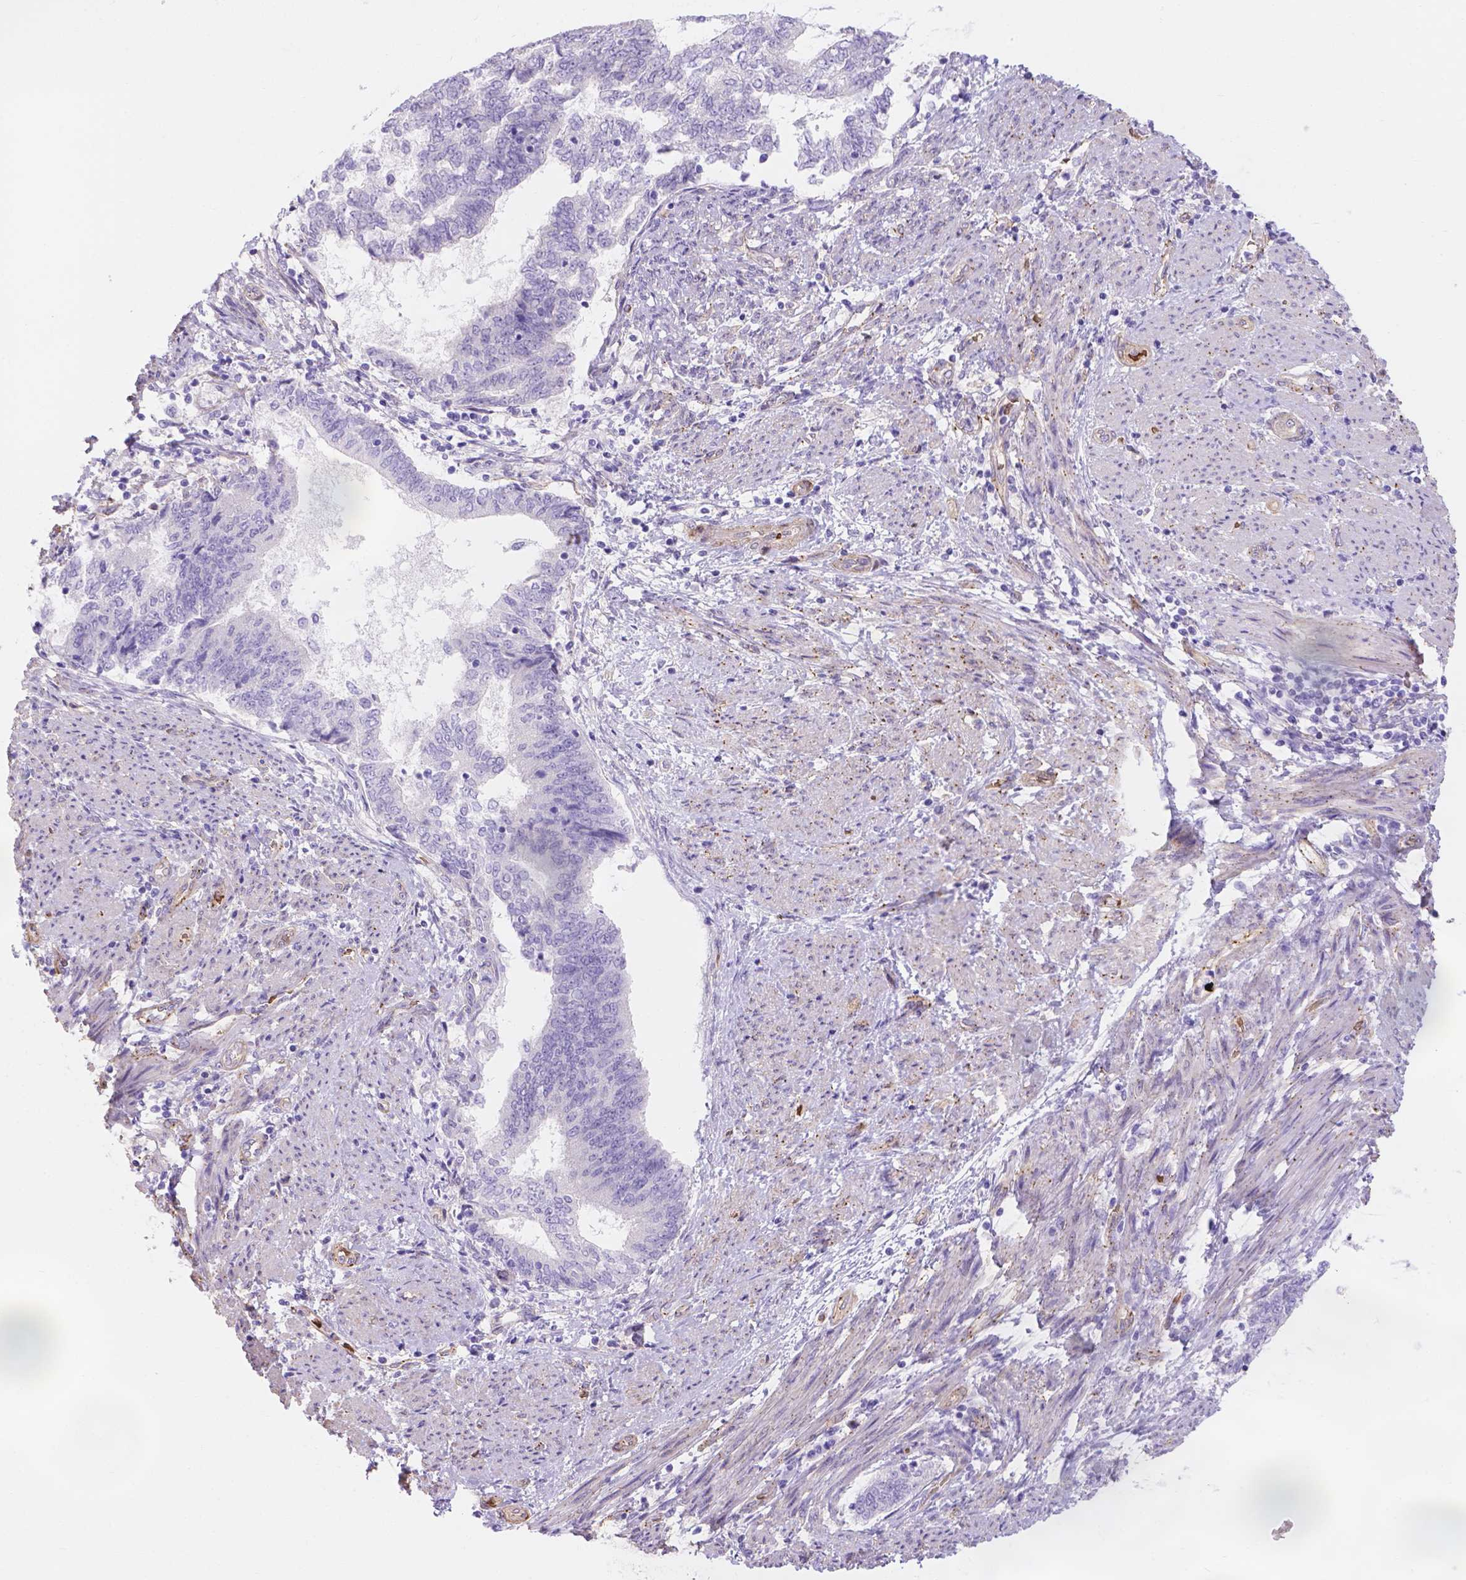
{"staining": {"intensity": "negative", "quantity": "none", "location": "none"}, "tissue": "endometrial cancer", "cell_type": "Tumor cells", "image_type": "cancer", "snomed": [{"axis": "morphology", "description": "Adenocarcinoma, NOS"}, {"axis": "topography", "description": "Endometrium"}], "caption": "Protein analysis of endometrial adenocarcinoma displays no significant positivity in tumor cells. (IHC, brightfield microscopy, high magnification).", "gene": "SLC40A1", "patient": {"sex": "female", "age": 65}}